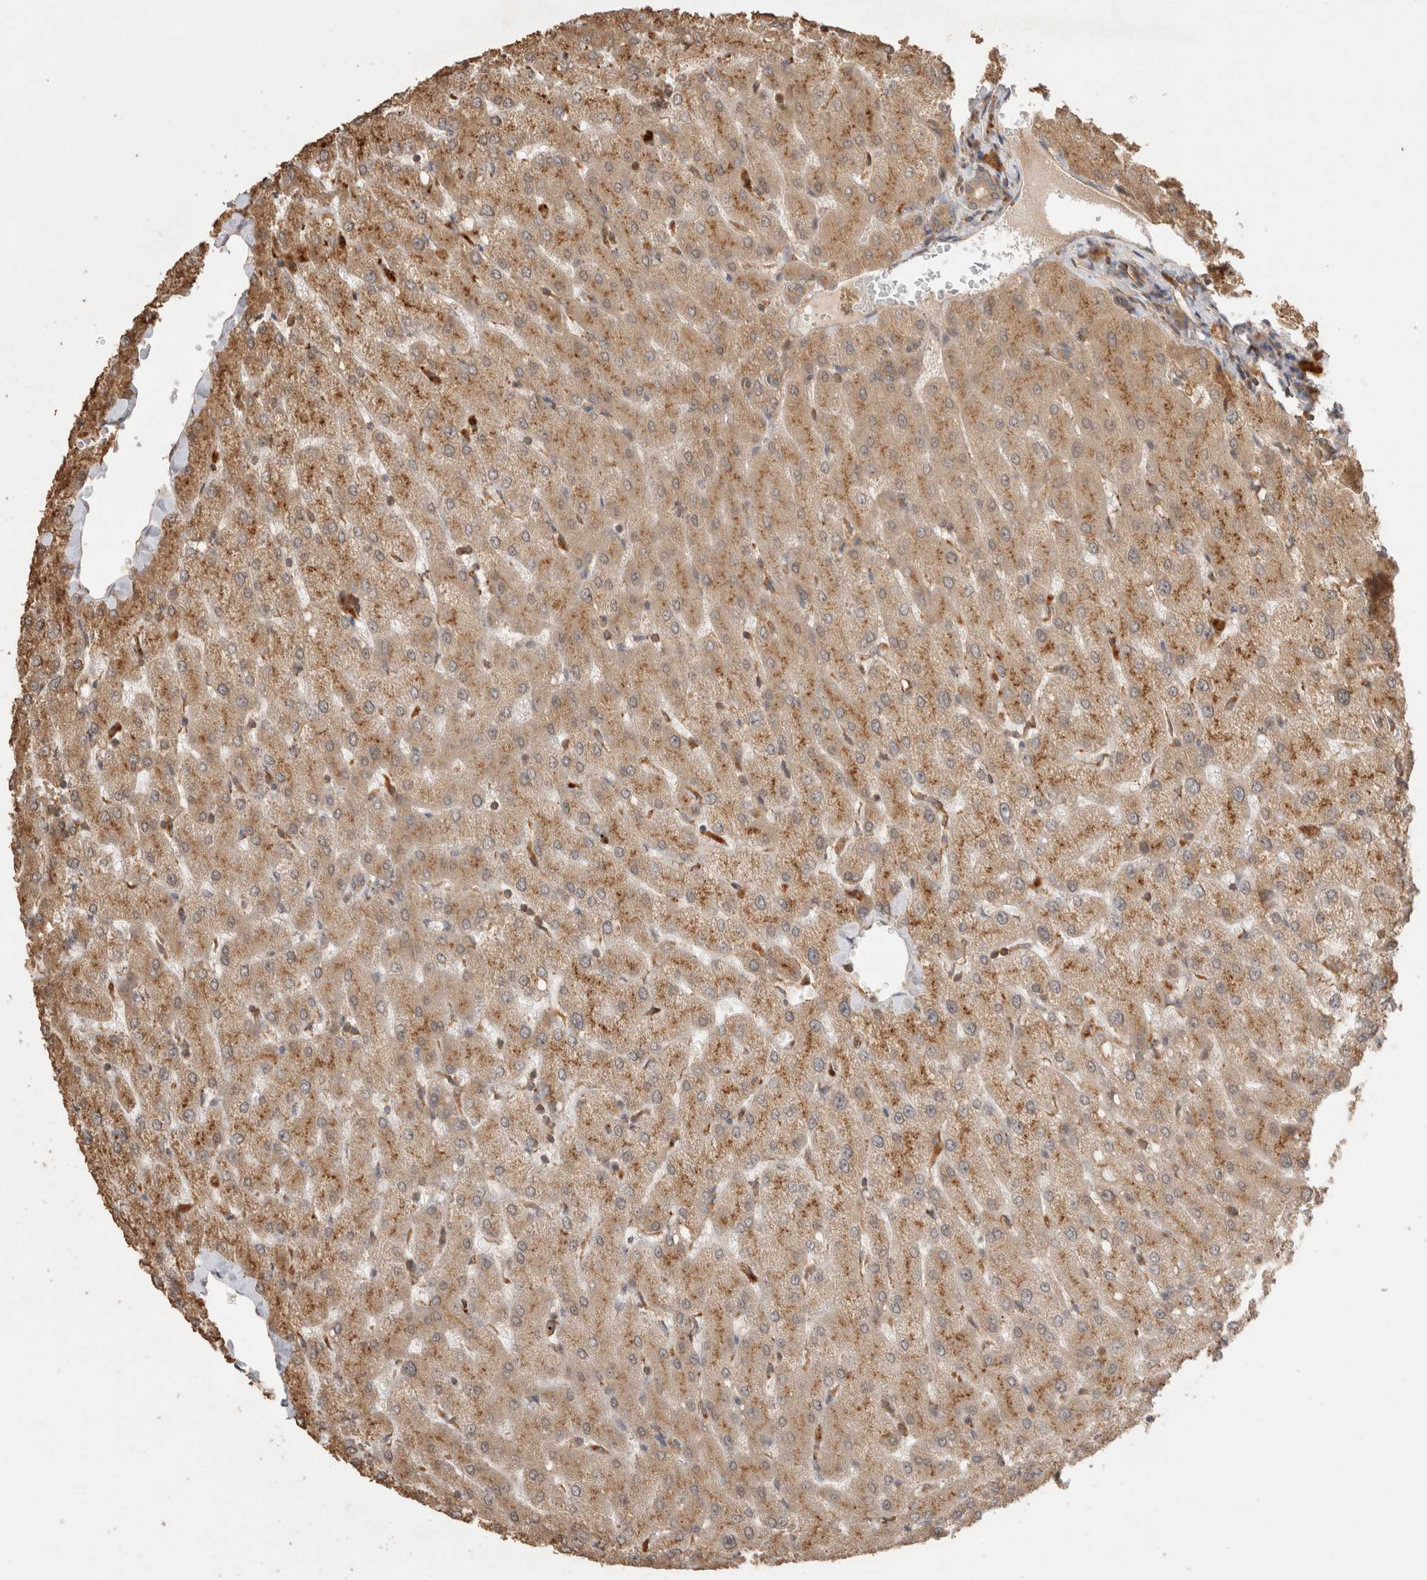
{"staining": {"intensity": "moderate", "quantity": ">75%", "location": "cytoplasmic/membranous"}, "tissue": "liver", "cell_type": "Cholangiocytes", "image_type": "normal", "snomed": [{"axis": "morphology", "description": "Normal tissue, NOS"}, {"axis": "topography", "description": "Liver"}], "caption": "Immunohistochemical staining of normal human liver demonstrates medium levels of moderate cytoplasmic/membranous expression in about >75% of cholangiocytes. Nuclei are stained in blue.", "gene": "VPS28", "patient": {"sex": "female", "age": 54}}